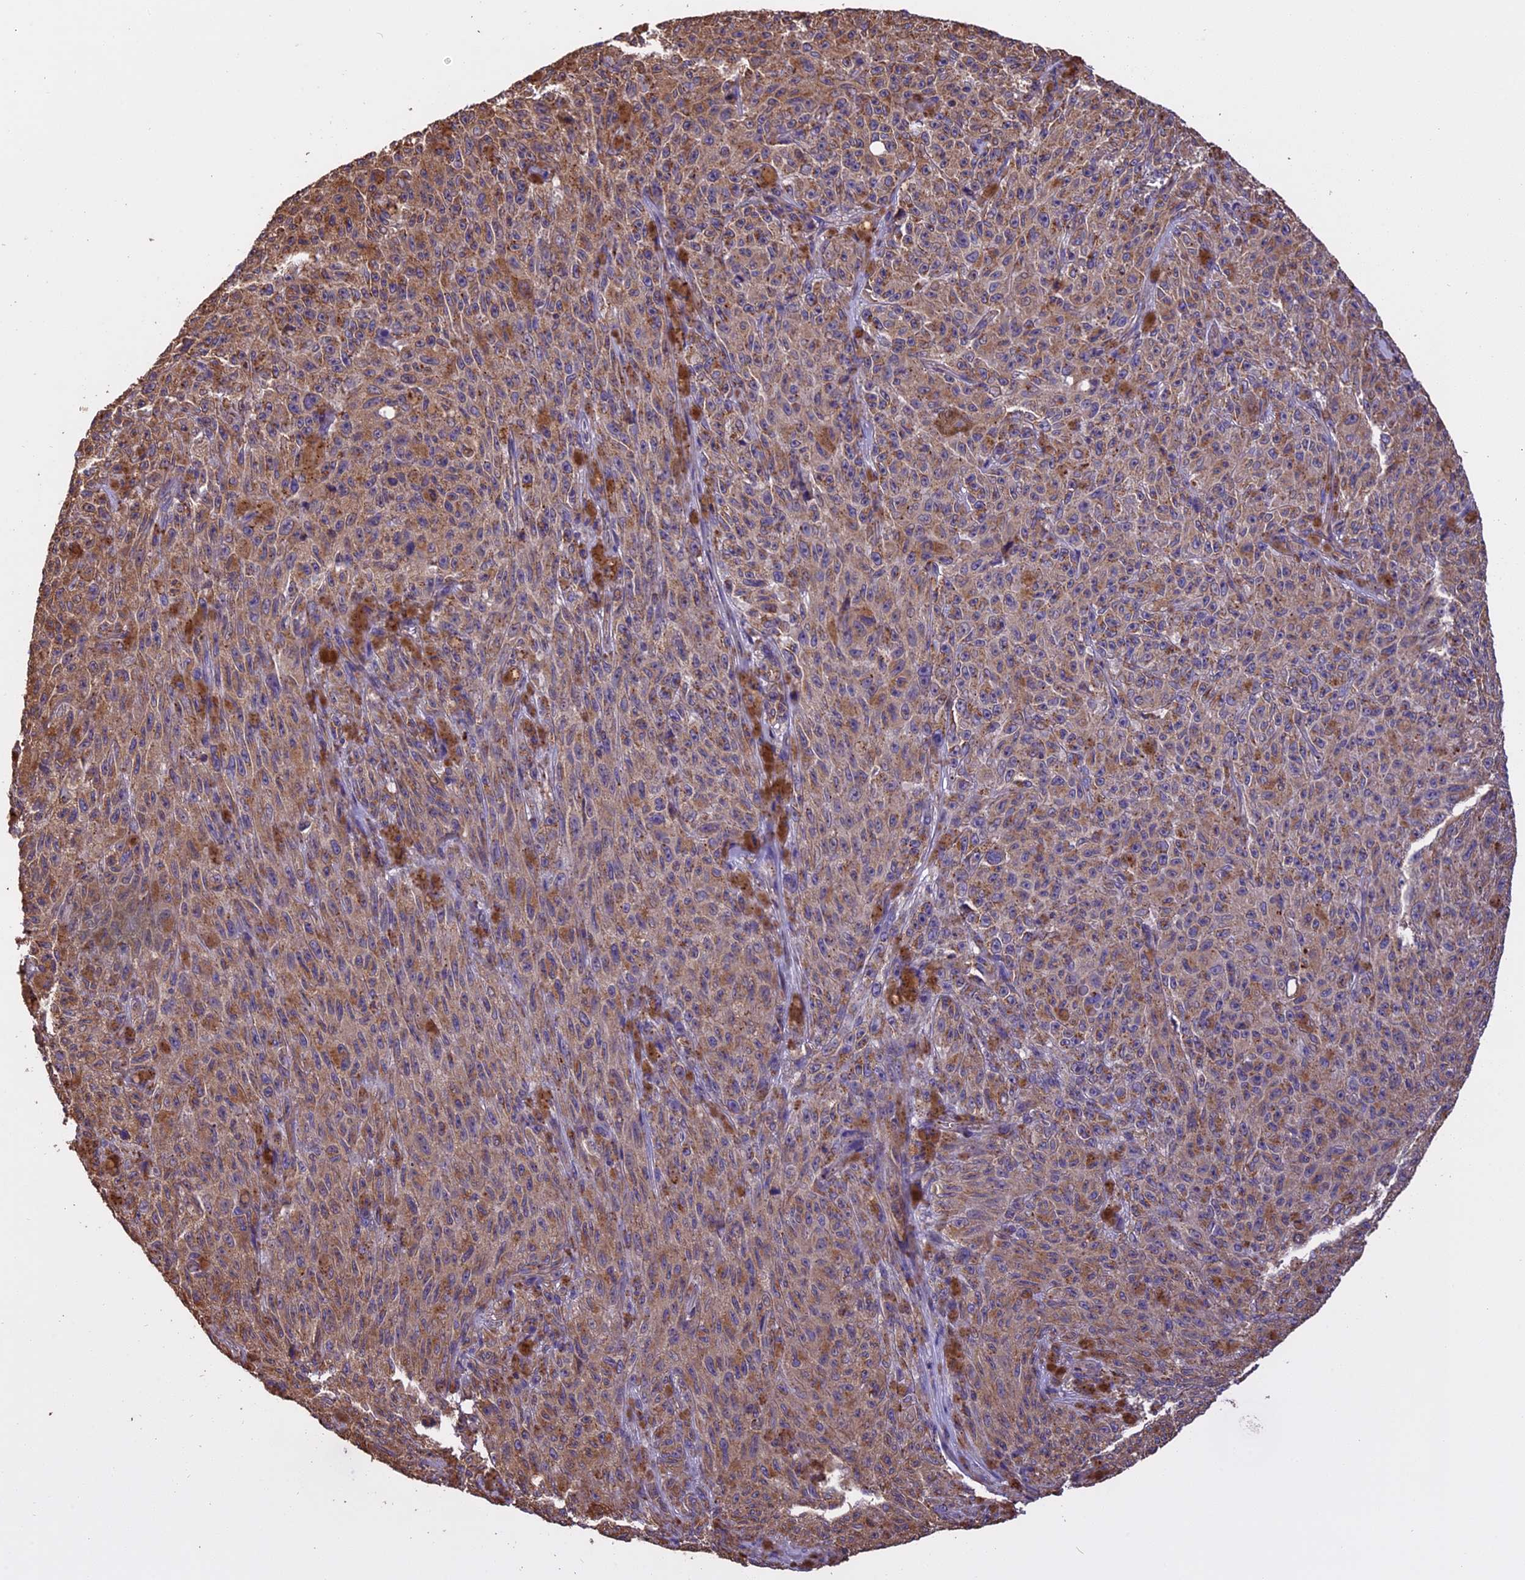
{"staining": {"intensity": "moderate", "quantity": ">75%", "location": "cytoplasmic/membranous"}, "tissue": "melanoma", "cell_type": "Tumor cells", "image_type": "cancer", "snomed": [{"axis": "morphology", "description": "Malignant melanoma, NOS"}, {"axis": "topography", "description": "Skin"}], "caption": "Immunohistochemistry of melanoma exhibits medium levels of moderate cytoplasmic/membranous positivity in about >75% of tumor cells. Using DAB (brown) and hematoxylin (blue) stains, captured at high magnification using brightfield microscopy.", "gene": "CHMP2A", "patient": {"sex": "female", "age": 82}}